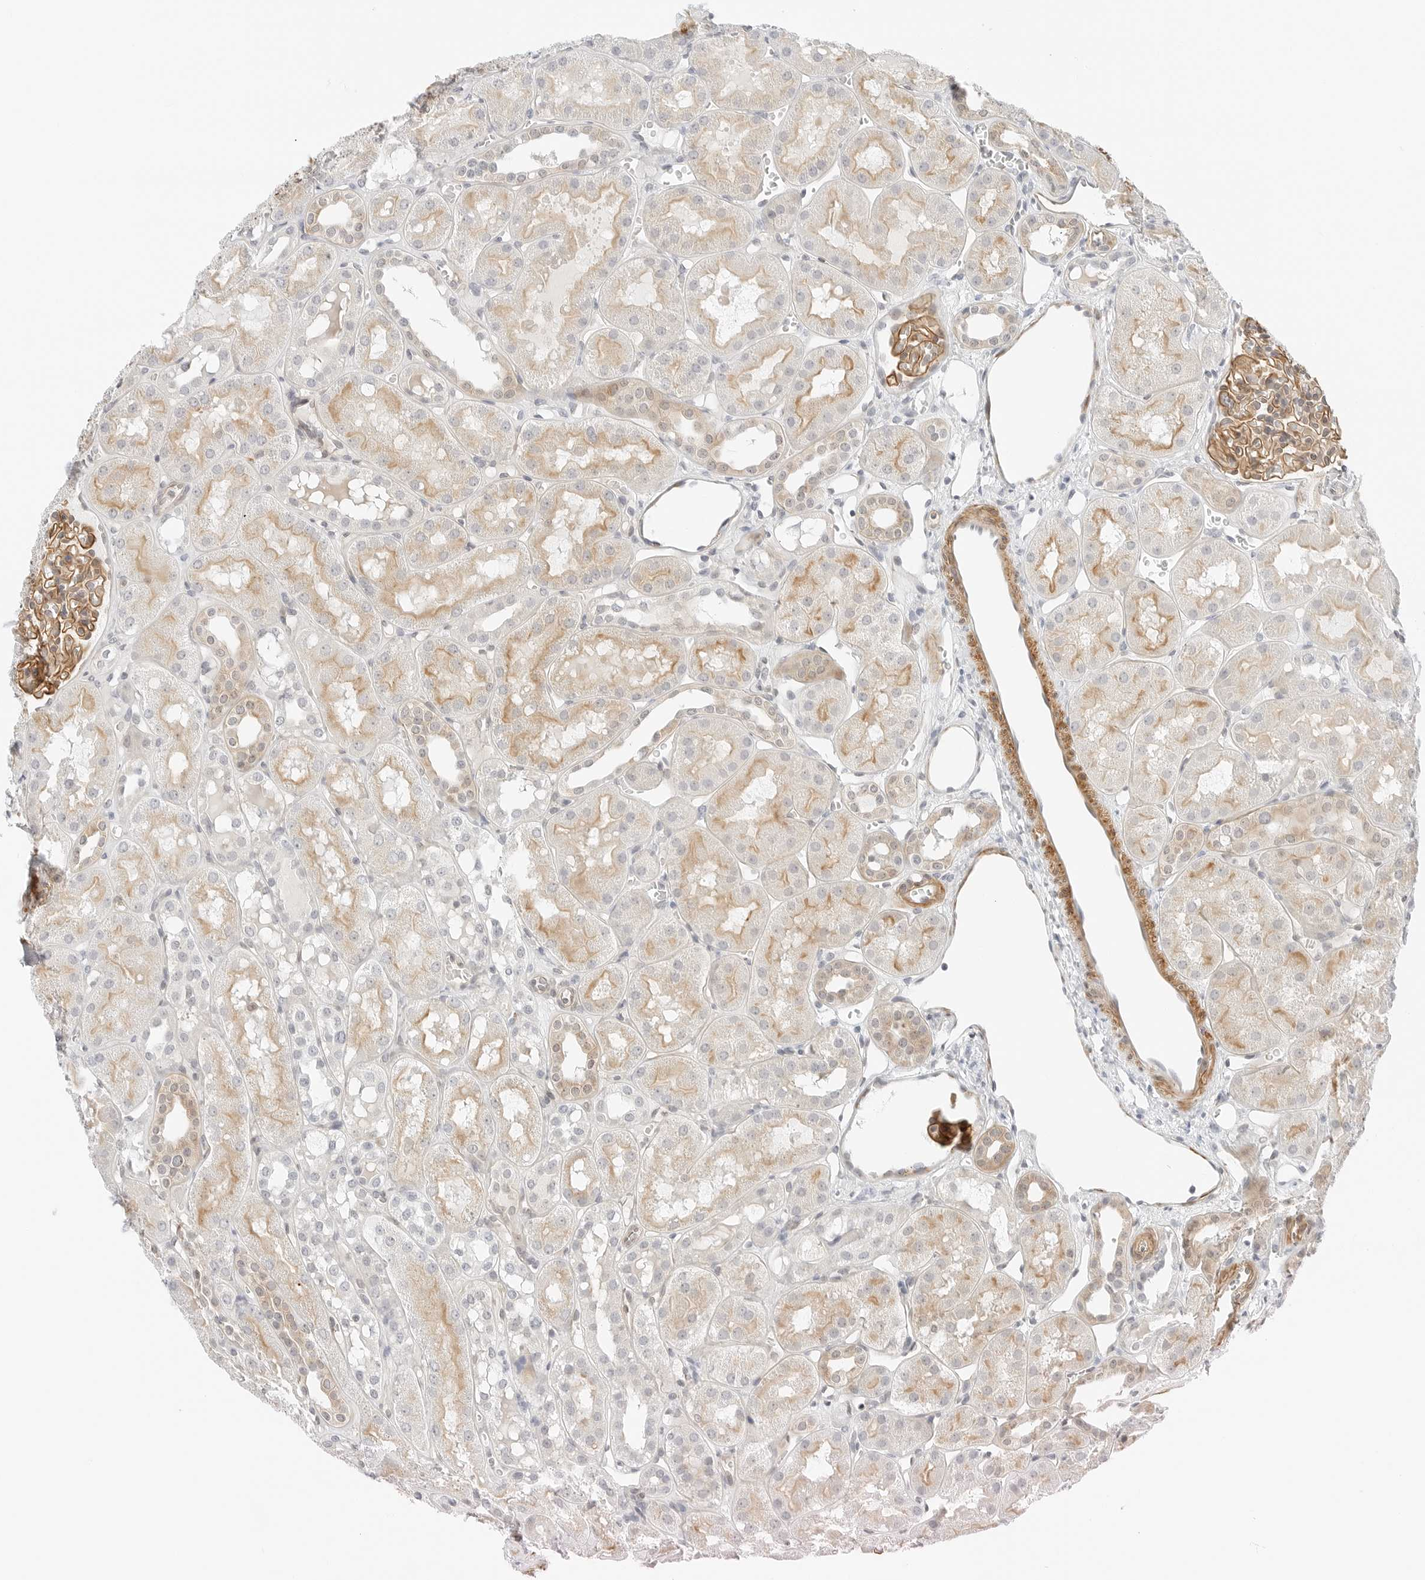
{"staining": {"intensity": "moderate", "quantity": ">75%", "location": "cytoplasmic/membranous"}, "tissue": "kidney", "cell_type": "Cells in glomeruli", "image_type": "normal", "snomed": [{"axis": "morphology", "description": "Normal tissue, NOS"}, {"axis": "topography", "description": "Kidney"}], "caption": "Immunohistochemistry image of normal kidney stained for a protein (brown), which demonstrates medium levels of moderate cytoplasmic/membranous staining in about >75% of cells in glomeruli.", "gene": "IQCC", "patient": {"sex": "male", "age": 16}}